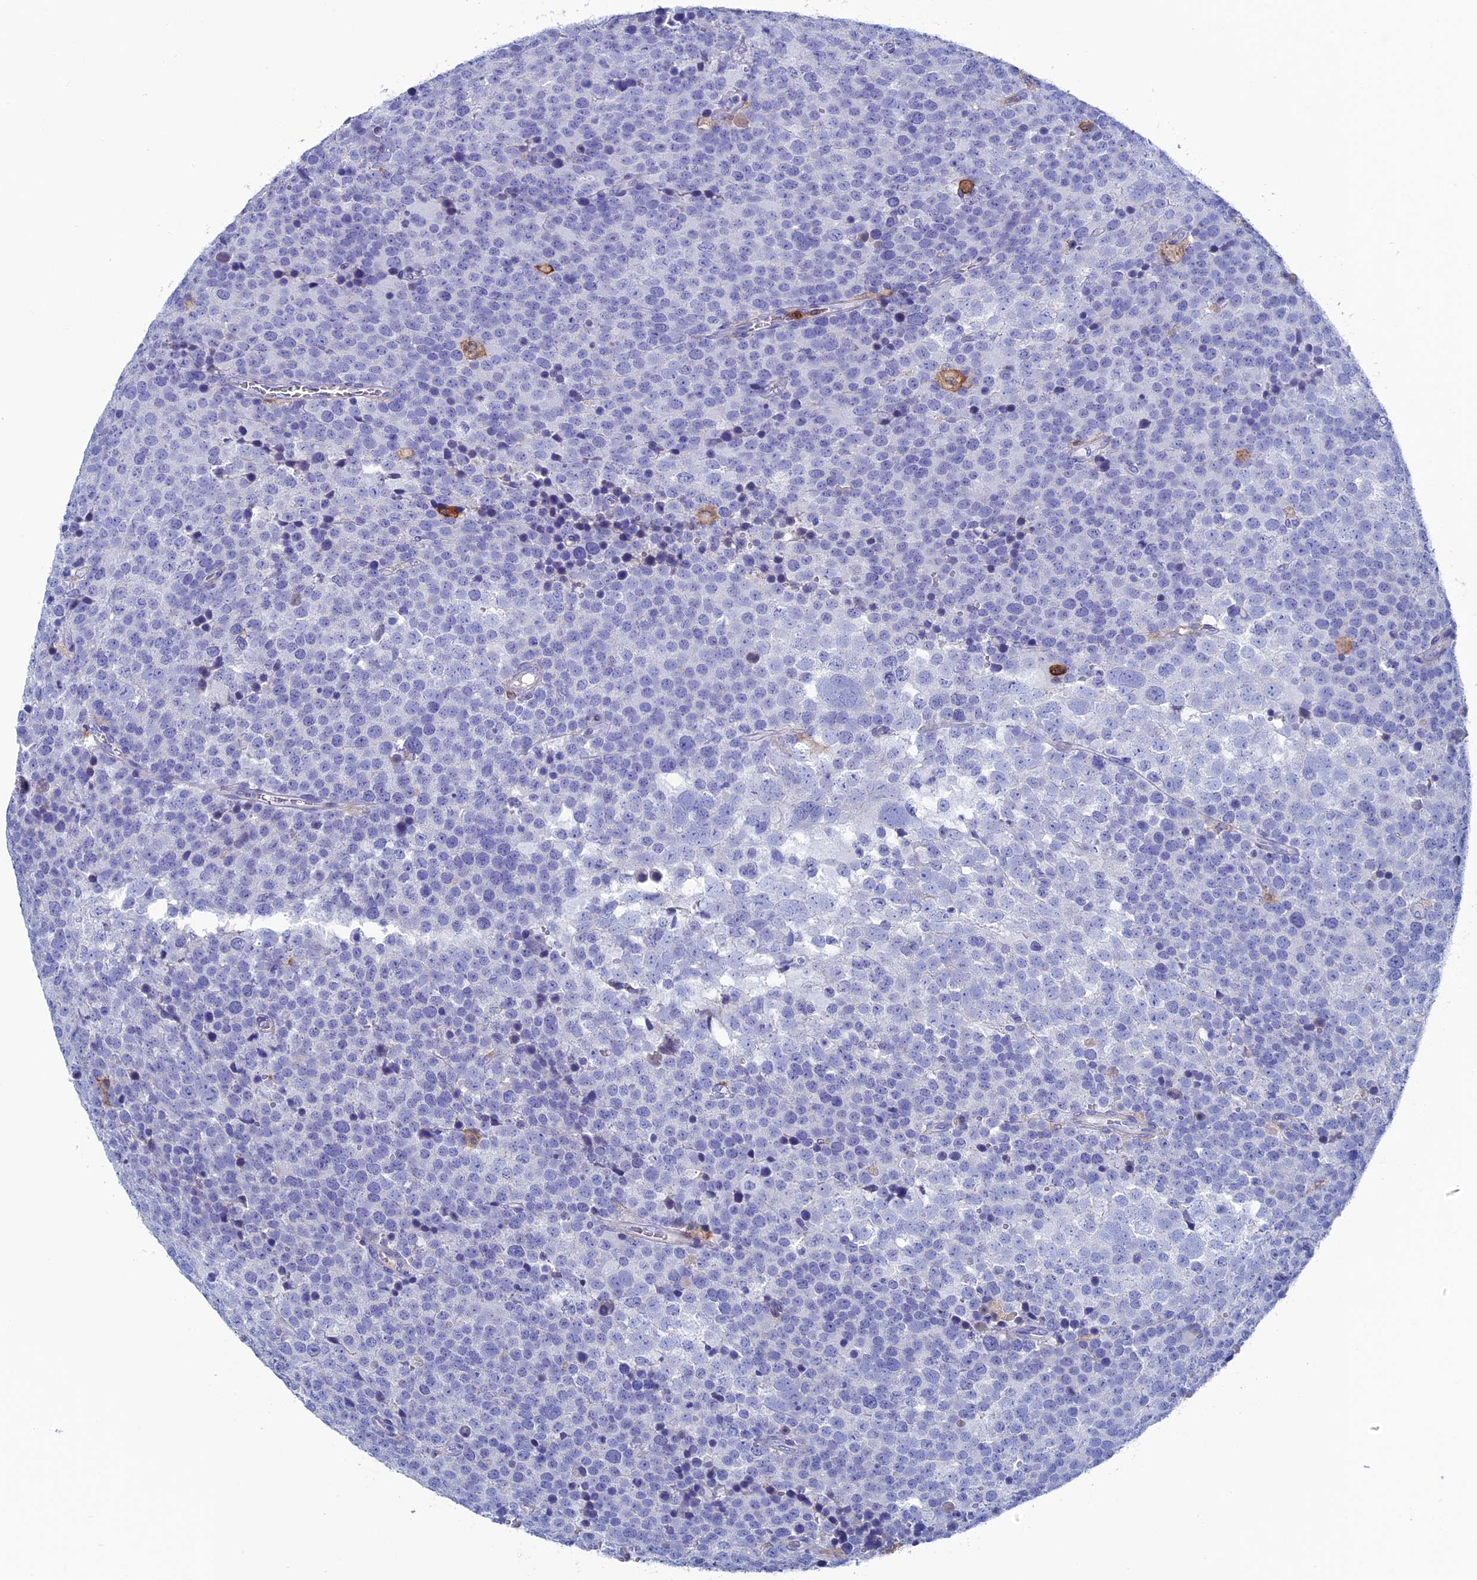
{"staining": {"intensity": "negative", "quantity": "none", "location": "none"}, "tissue": "testis cancer", "cell_type": "Tumor cells", "image_type": "cancer", "snomed": [{"axis": "morphology", "description": "Seminoma, NOS"}, {"axis": "topography", "description": "Testis"}], "caption": "This micrograph is of testis cancer stained with immunohistochemistry (IHC) to label a protein in brown with the nuclei are counter-stained blue. There is no staining in tumor cells.", "gene": "TYROBP", "patient": {"sex": "male", "age": 71}}